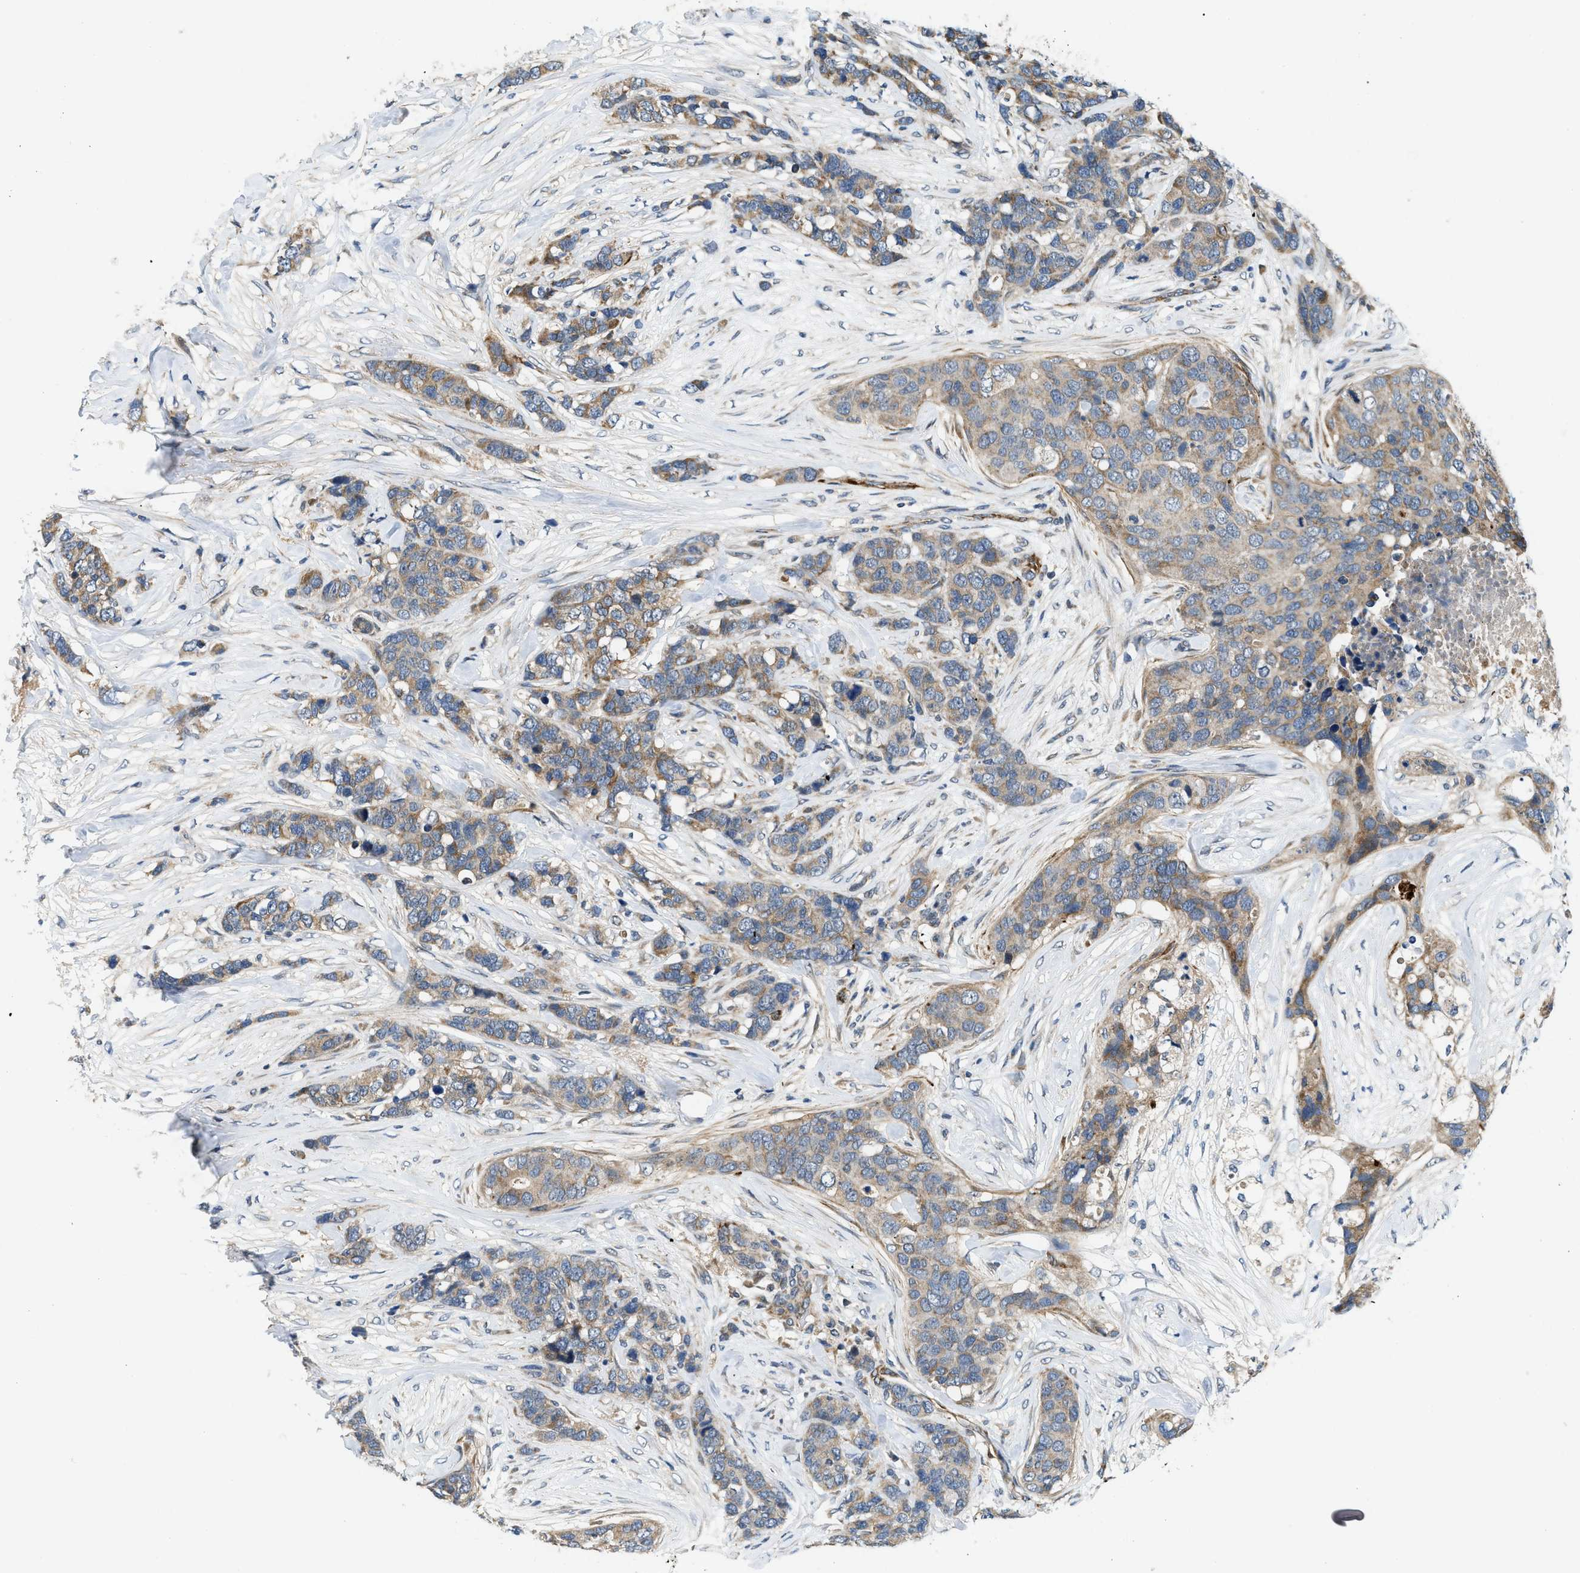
{"staining": {"intensity": "weak", "quantity": ">75%", "location": "cytoplasmic/membranous"}, "tissue": "breast cancer", "cell_type": "Tumor cells", "image_type": "cancer", "snomed": [{"axis": "morphology", "description": "Lobular carcinoma"}, {"axis": "topography", "description": "Breast"}], "caption": "Lobular carcinoma (breast) was stained to show a protein in brown. There is low levels of weak cytoplasmic/membranous positivity in approximately >75% of tumor cells.", "gene": "ZNF599", "patient": {"sex": "female", "age": 59}}